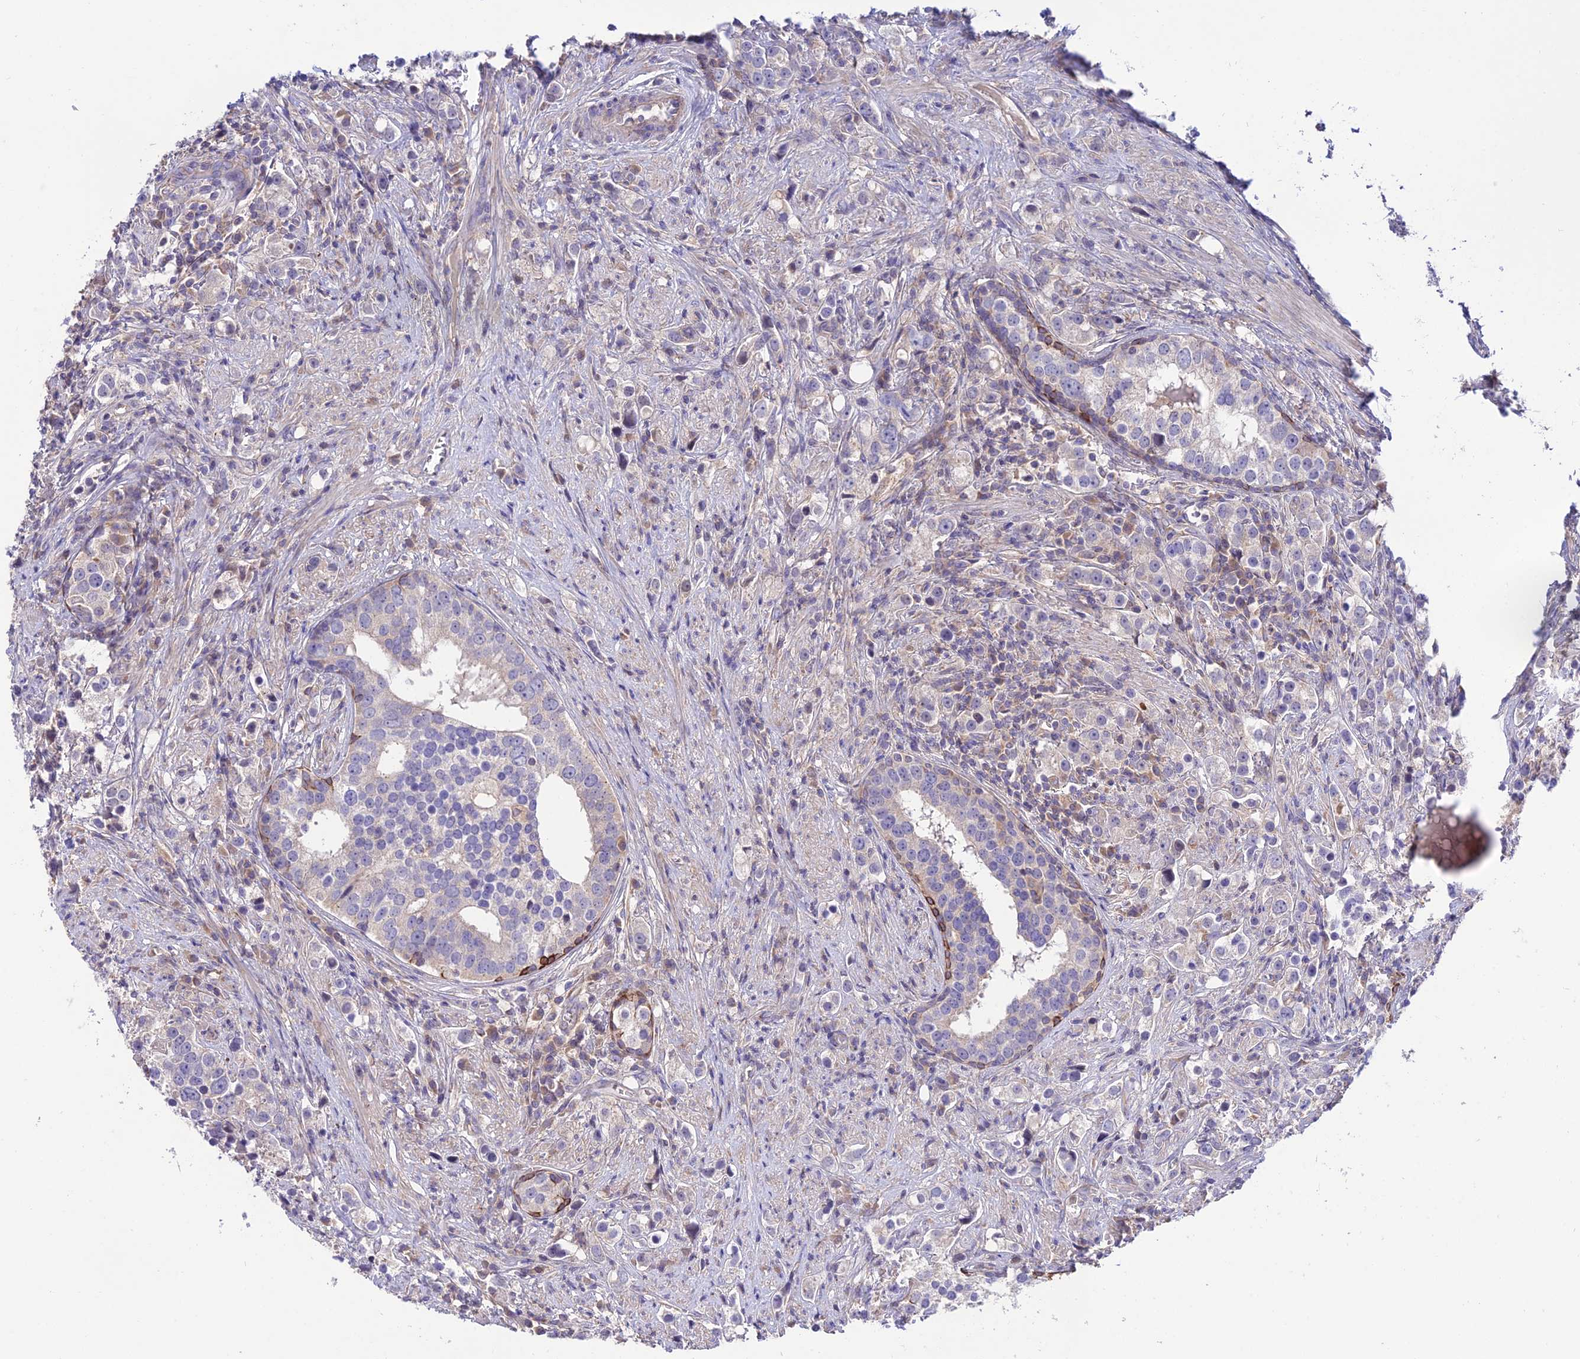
{"staining": {"intensity": "negative", "quantity": "none", "location": "none"}, "tissue": "prostate cancer", "cell_type": "Tumor cells", "image_type": "cancer", "snomed": [{"axis": "morphology", "description": "Adenocarcinoma, High grade"}, {"axis": "topography", "description": "Prostate"}], "caption": "An IHC photomicrograph of prostate cancer is shown. There is no staining in tumor cells of prostate cancer.", "gene": "BRME1", "patient": {"sex": "male", "age": 71}}